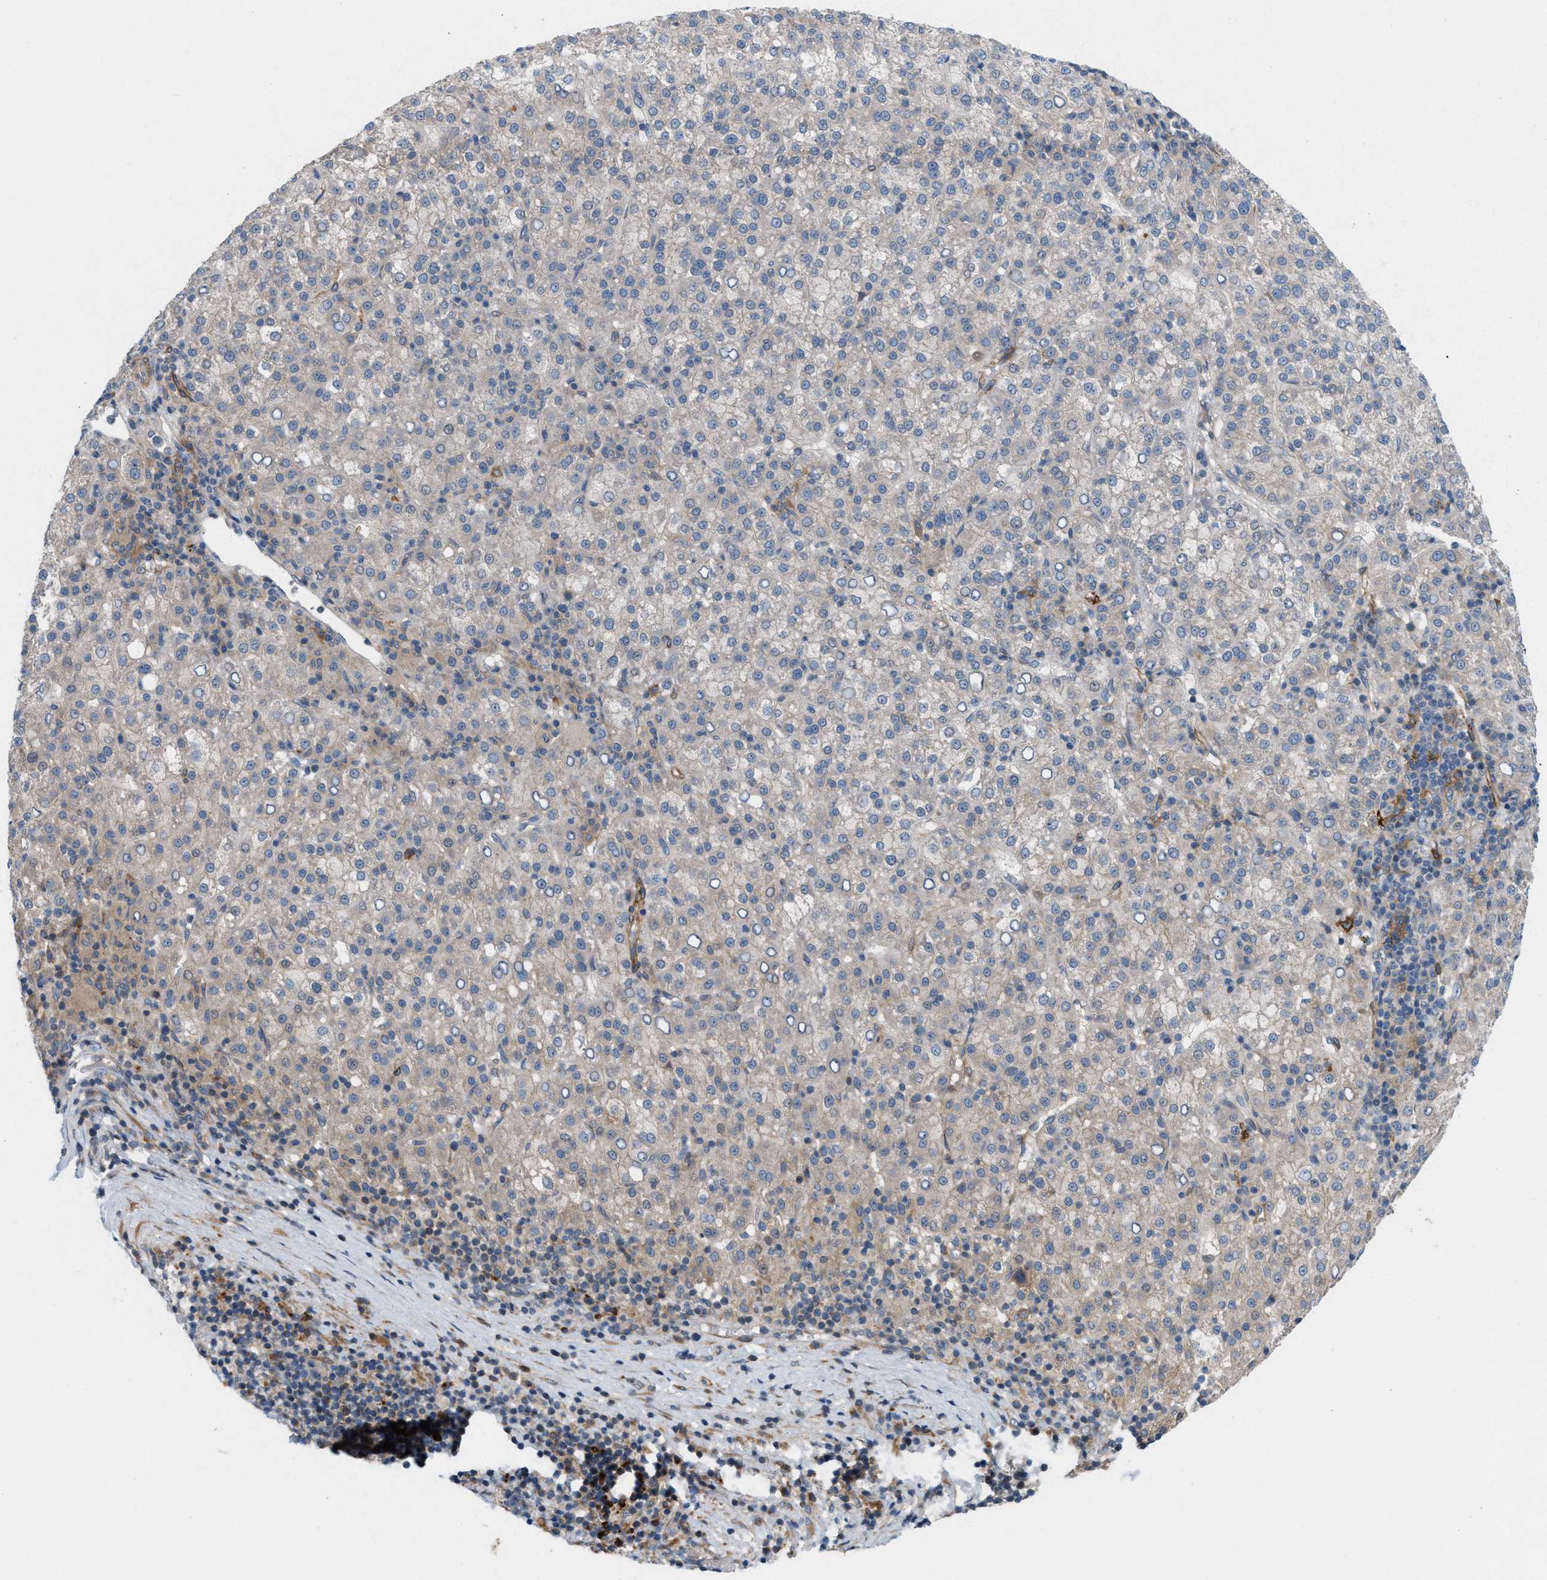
{"staining": {"intensity": "weak", "quantity": "<25%", "location": "cytoplasmic/membranous"}, "tissue": "liver cancer", "cell_type": "Tumor cells", "image_type": "cancer", "snomed": [{"axis": "morphology", "description": "Carcinoma, Hepatocellular, NOS"}, {"axis": "topography", "description": "Liver"}], "caption": "This is an immunohistochemistry image of human liver cancer (hepatocellular carcinoma). There is no expression in tumor cells.", "gene": "CYB5D1", "patient": {"sex": "female", "age": 58}}